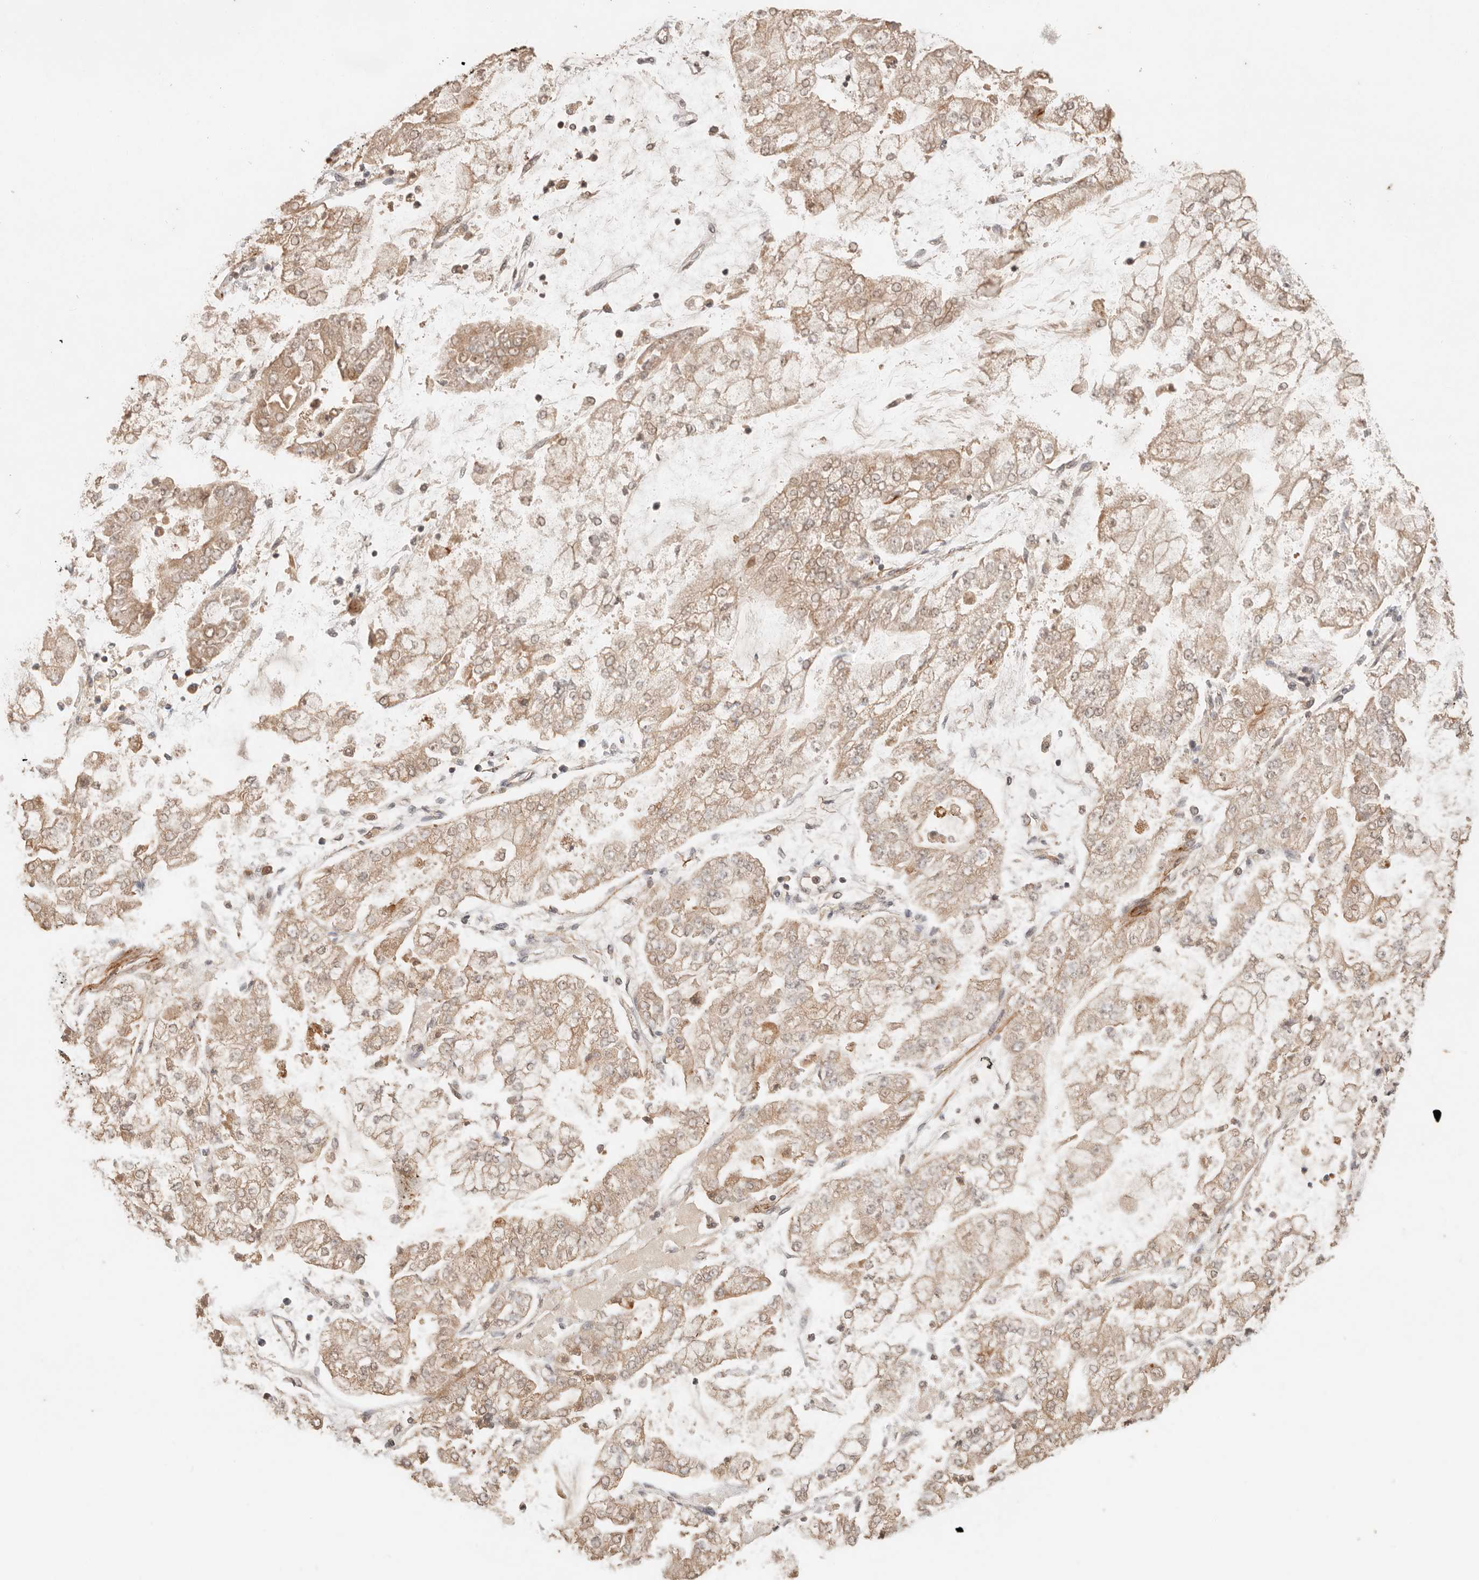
{"staining": {"intensity": "moderate", "quantity": ">75%", "location": "cytoplasmic/membranous"}, "tissue": "stomach cancer", "cell_type": "Tumor cells", "image_type": "cancer", "snomed": [{"axis": "morphology", "description": "Adenocarcinoma, NOS"}, {"axis": "topography", "description": "Stomach"}], "caption": "Tumor cells reveal medium levels of moderate cytoplasmic/membranous positivity in approximately >75% of cells in stomach cancer (adenocarcinoma).", "gene": "LMO4", "patient": {"sex": "male", "age": 76}}